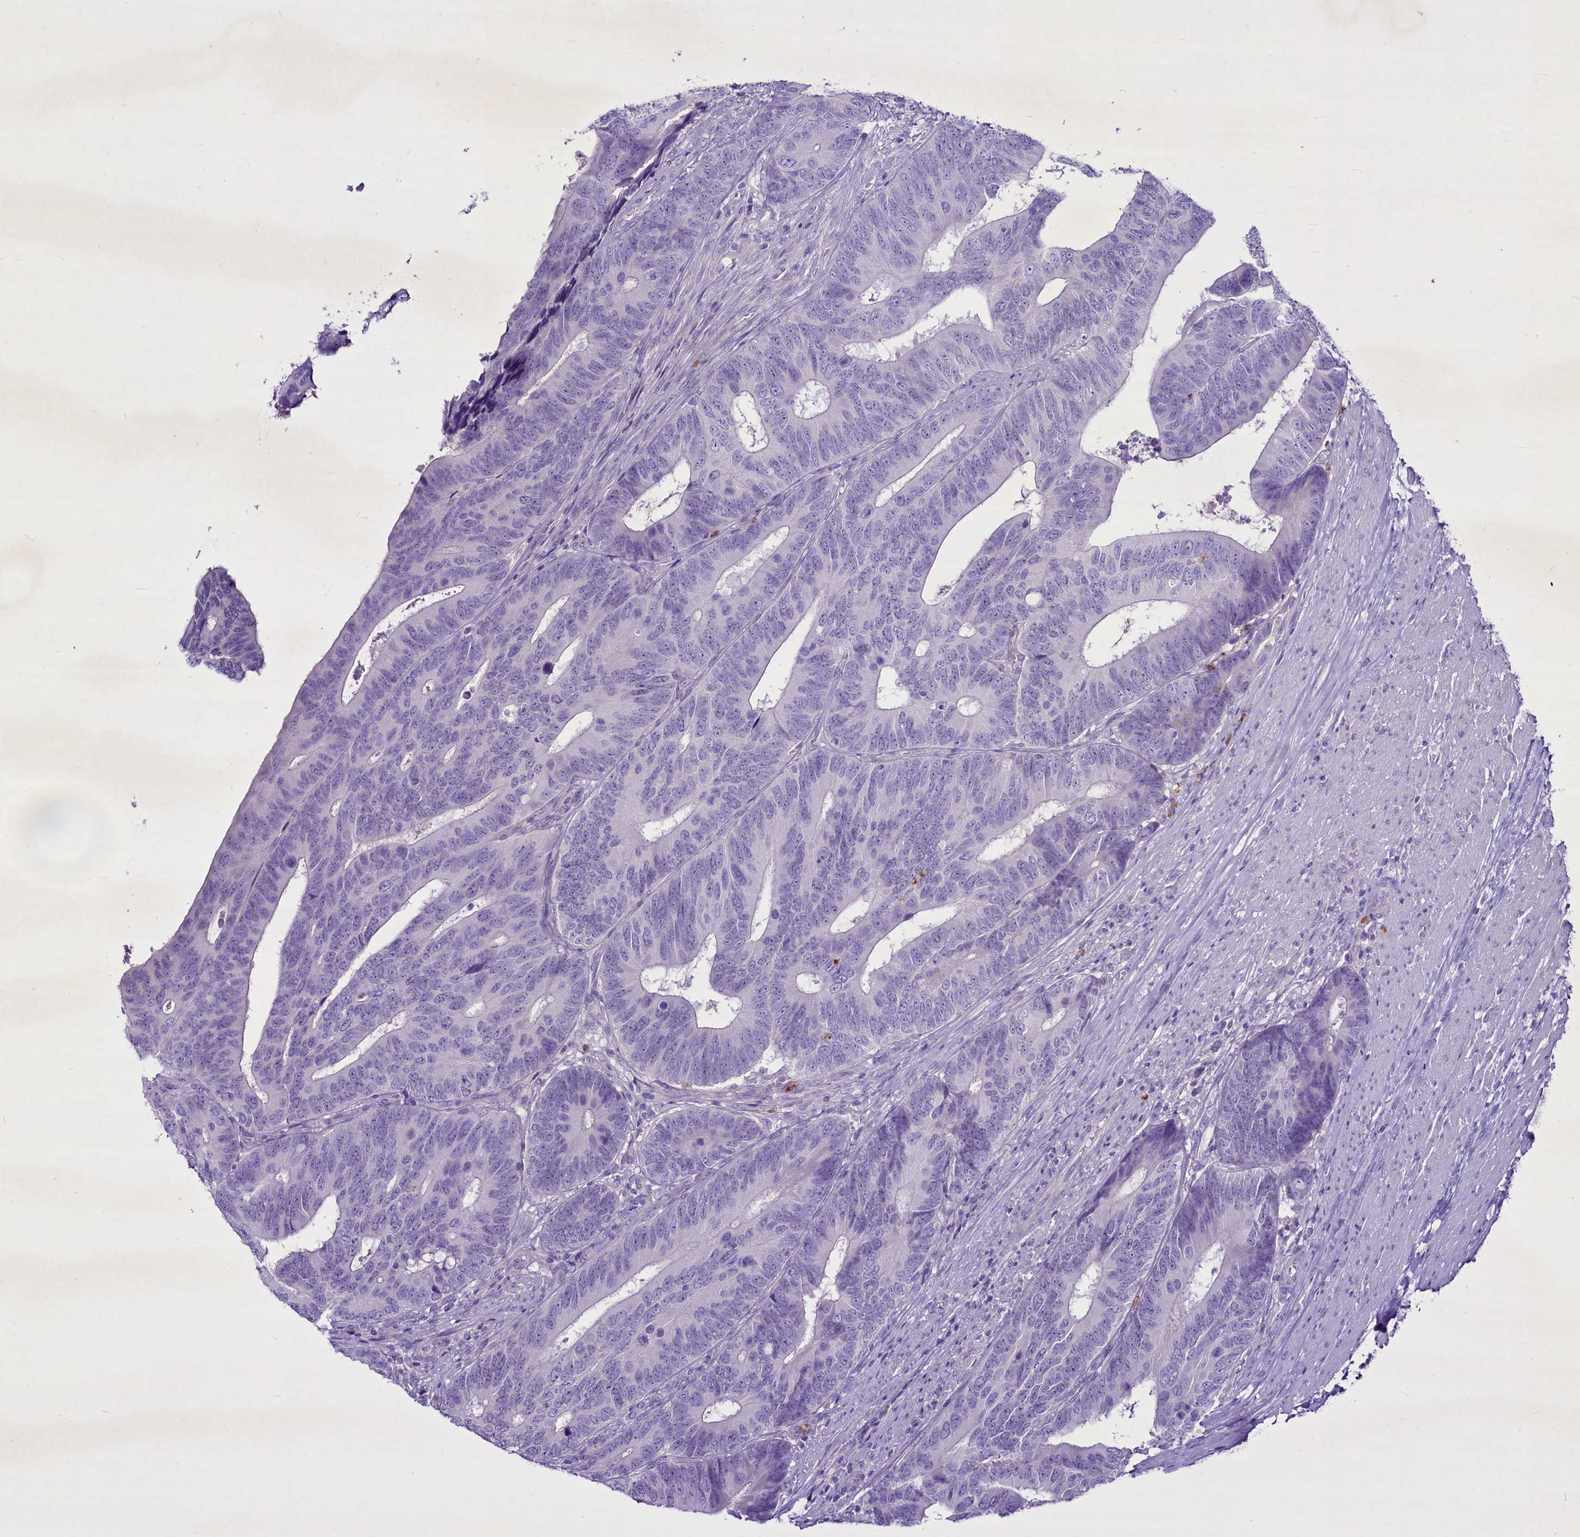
{"staining": {"intensity": "negative", "quantity": "none", "location": "none"}, "tissue": "colorectal cancer", "cell_type": "Tumor cells", "image_type": "cancer", "snomed": [{"axis": "morphology", "description": "Adenocarcinoma, NOS"}, {"axis": "topography", "description": "Colon"}], "caption": "Photomicrograph shows no protein staining in tumor cells of adenocarcinoma (colorectal) tissue. (DAB immunohistochemistry (IHC) with hematoxylin counter stain).", "gene": "FAM209B", "patient": {"sex": "male", "age": 87}}